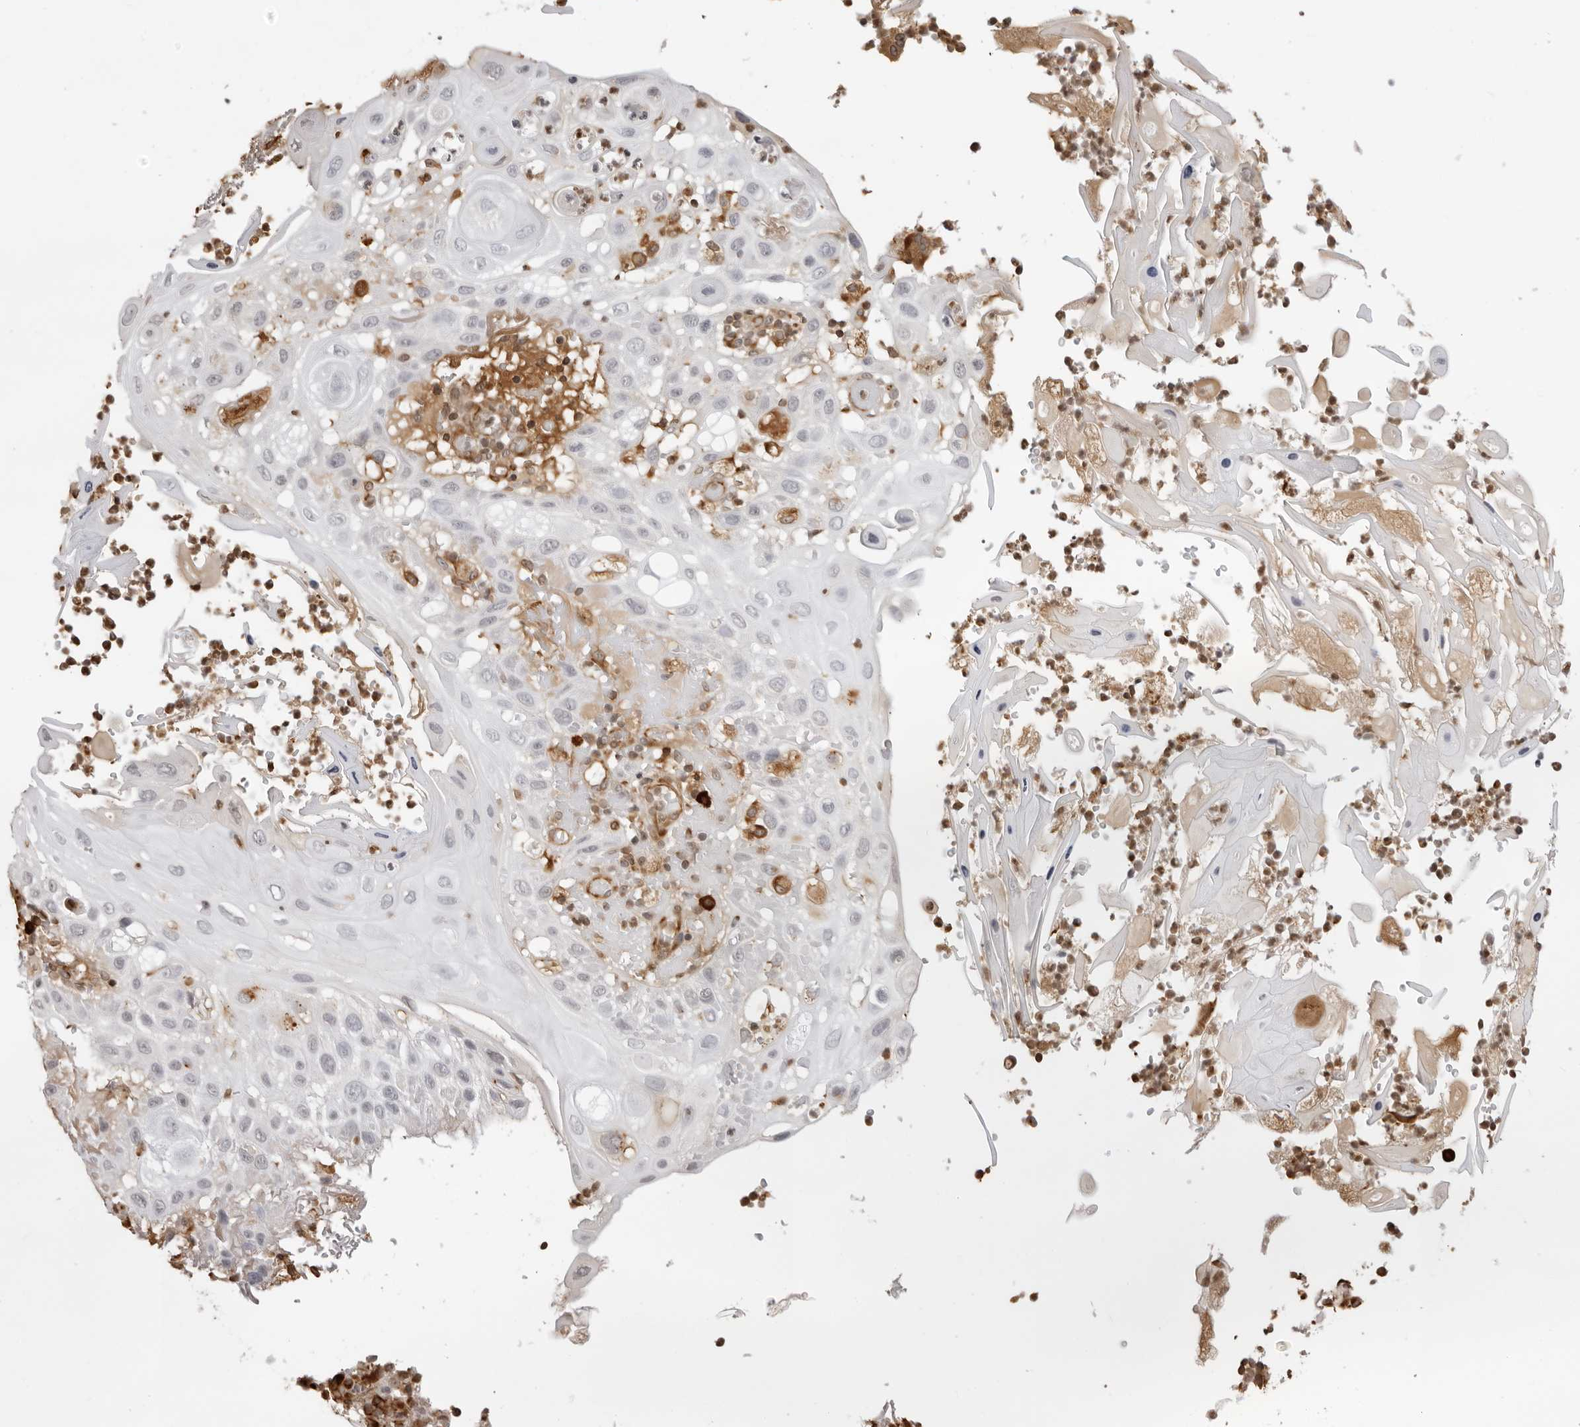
{"staining": {"intensity": "negative", "quantity": "none", "location": "none"}, "tissue": "skin cancer", "cell_type": "Tumor cells", "image_type": "cancer", "snomed": [{"axis": "morphology", "description": "Normal tissue, NOS"}, {"axis": "morphology", "description": "Squamous cell carcinoma, NOS"}, {"axis": "topography", "description": "Skin"}], "caption": "Immunohistochemistry (IHC) micrograph of human skin squamous cell carcinoma stained for a protein (brown), which shows no expression in tumor cells.", "gene": "DYNLT5", "patient": {"sex": "female", "age": 96}}